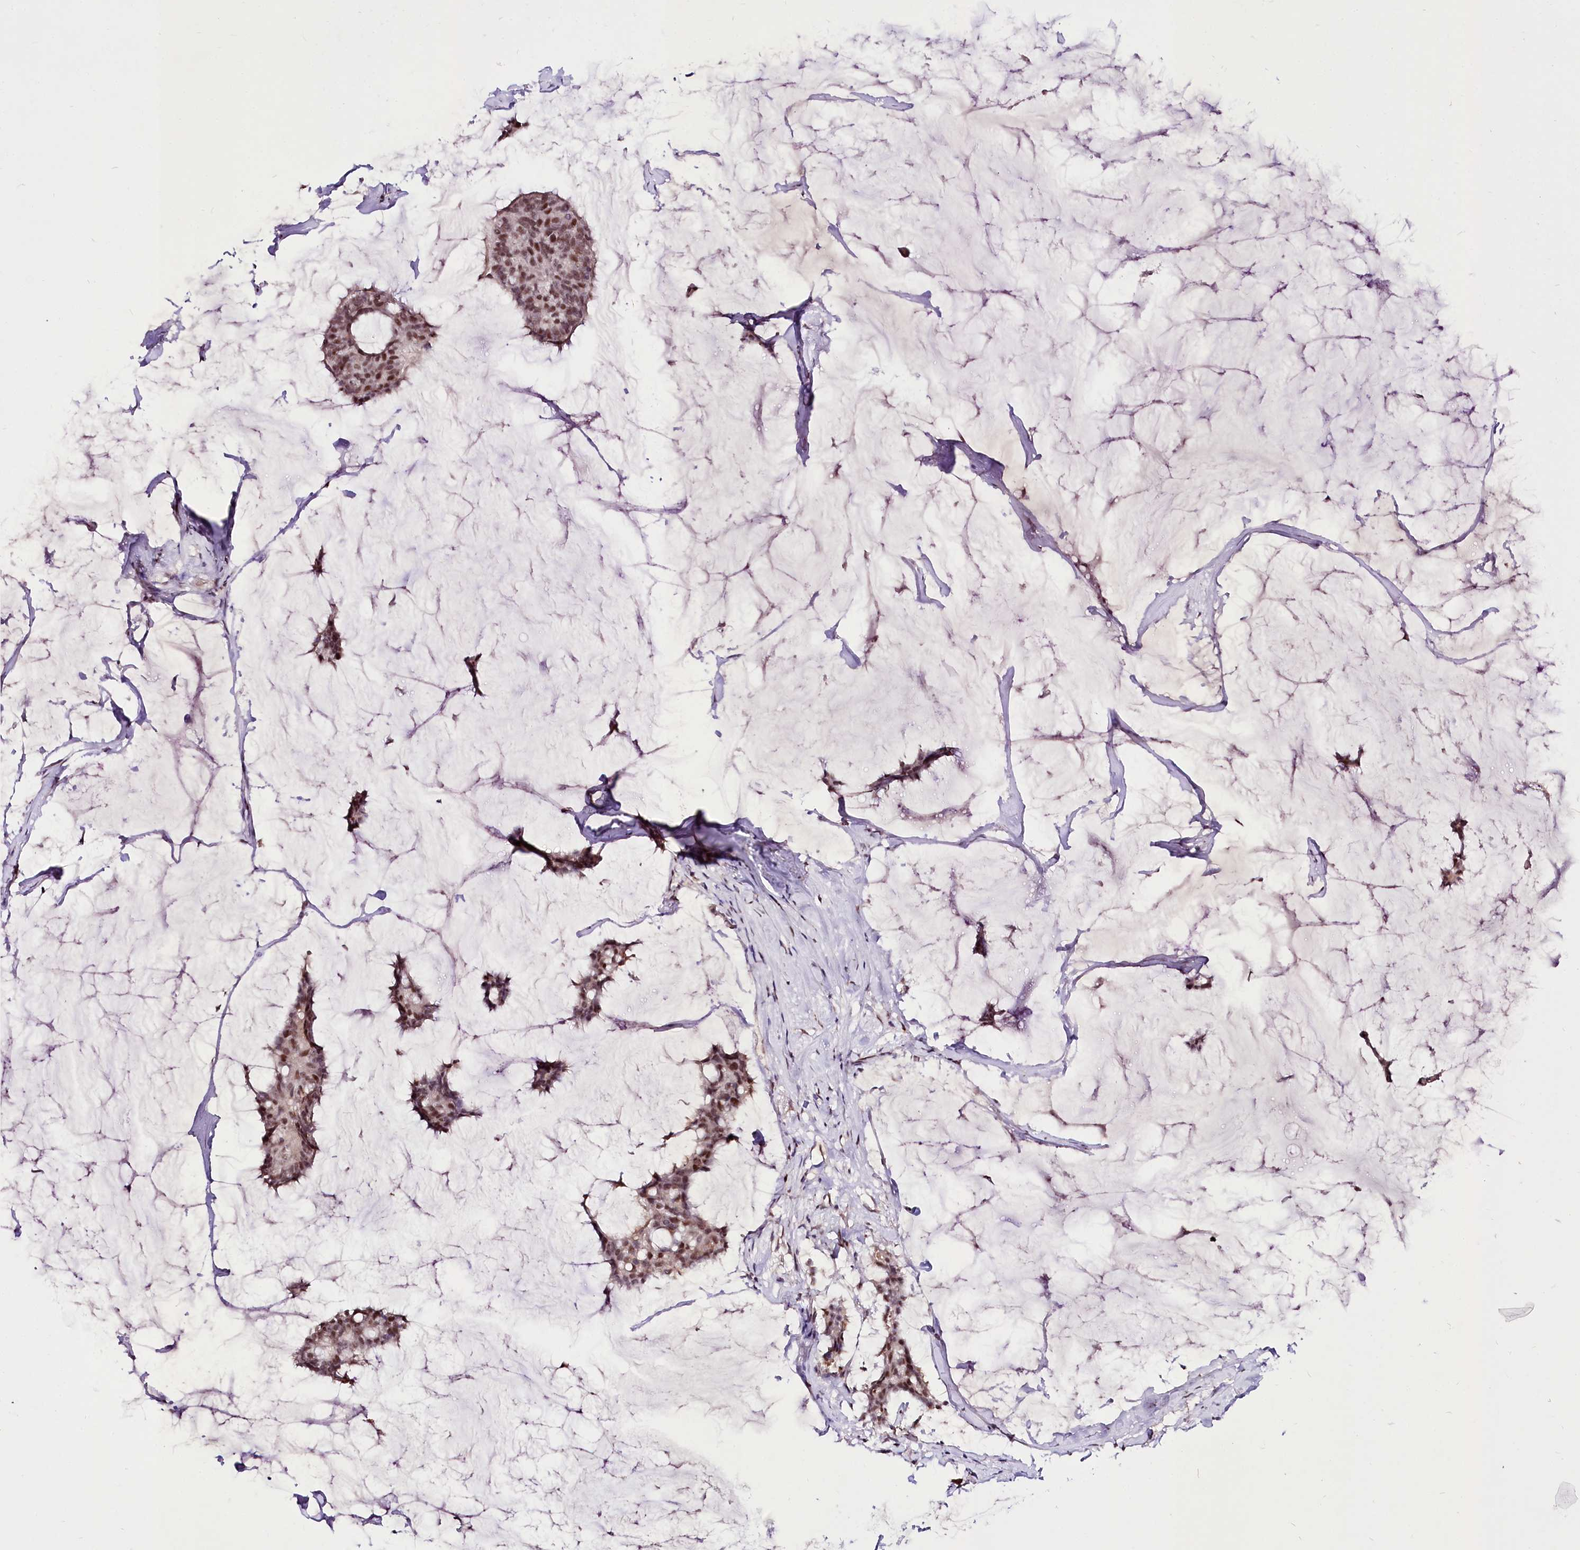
{"staining": {"intensity": "moderate", "quantity": ">75%", "location": "nuclear"}, "tissue": "breast cancer", "cell_type": "Tumor cells", "image_type": "cancer", "snomed": [{"axis": "morphology", "description": "Duct carcinoma"}, {"axis": "topography", "description": "Breast"}], "caption": "A photomicrograph of breast intraductal carcinoma stained for a protein reveals moderate nuclear brown staining in tumor cells.", "gene": "POLA2", "patient": {"sex": "female", "age": 93}}